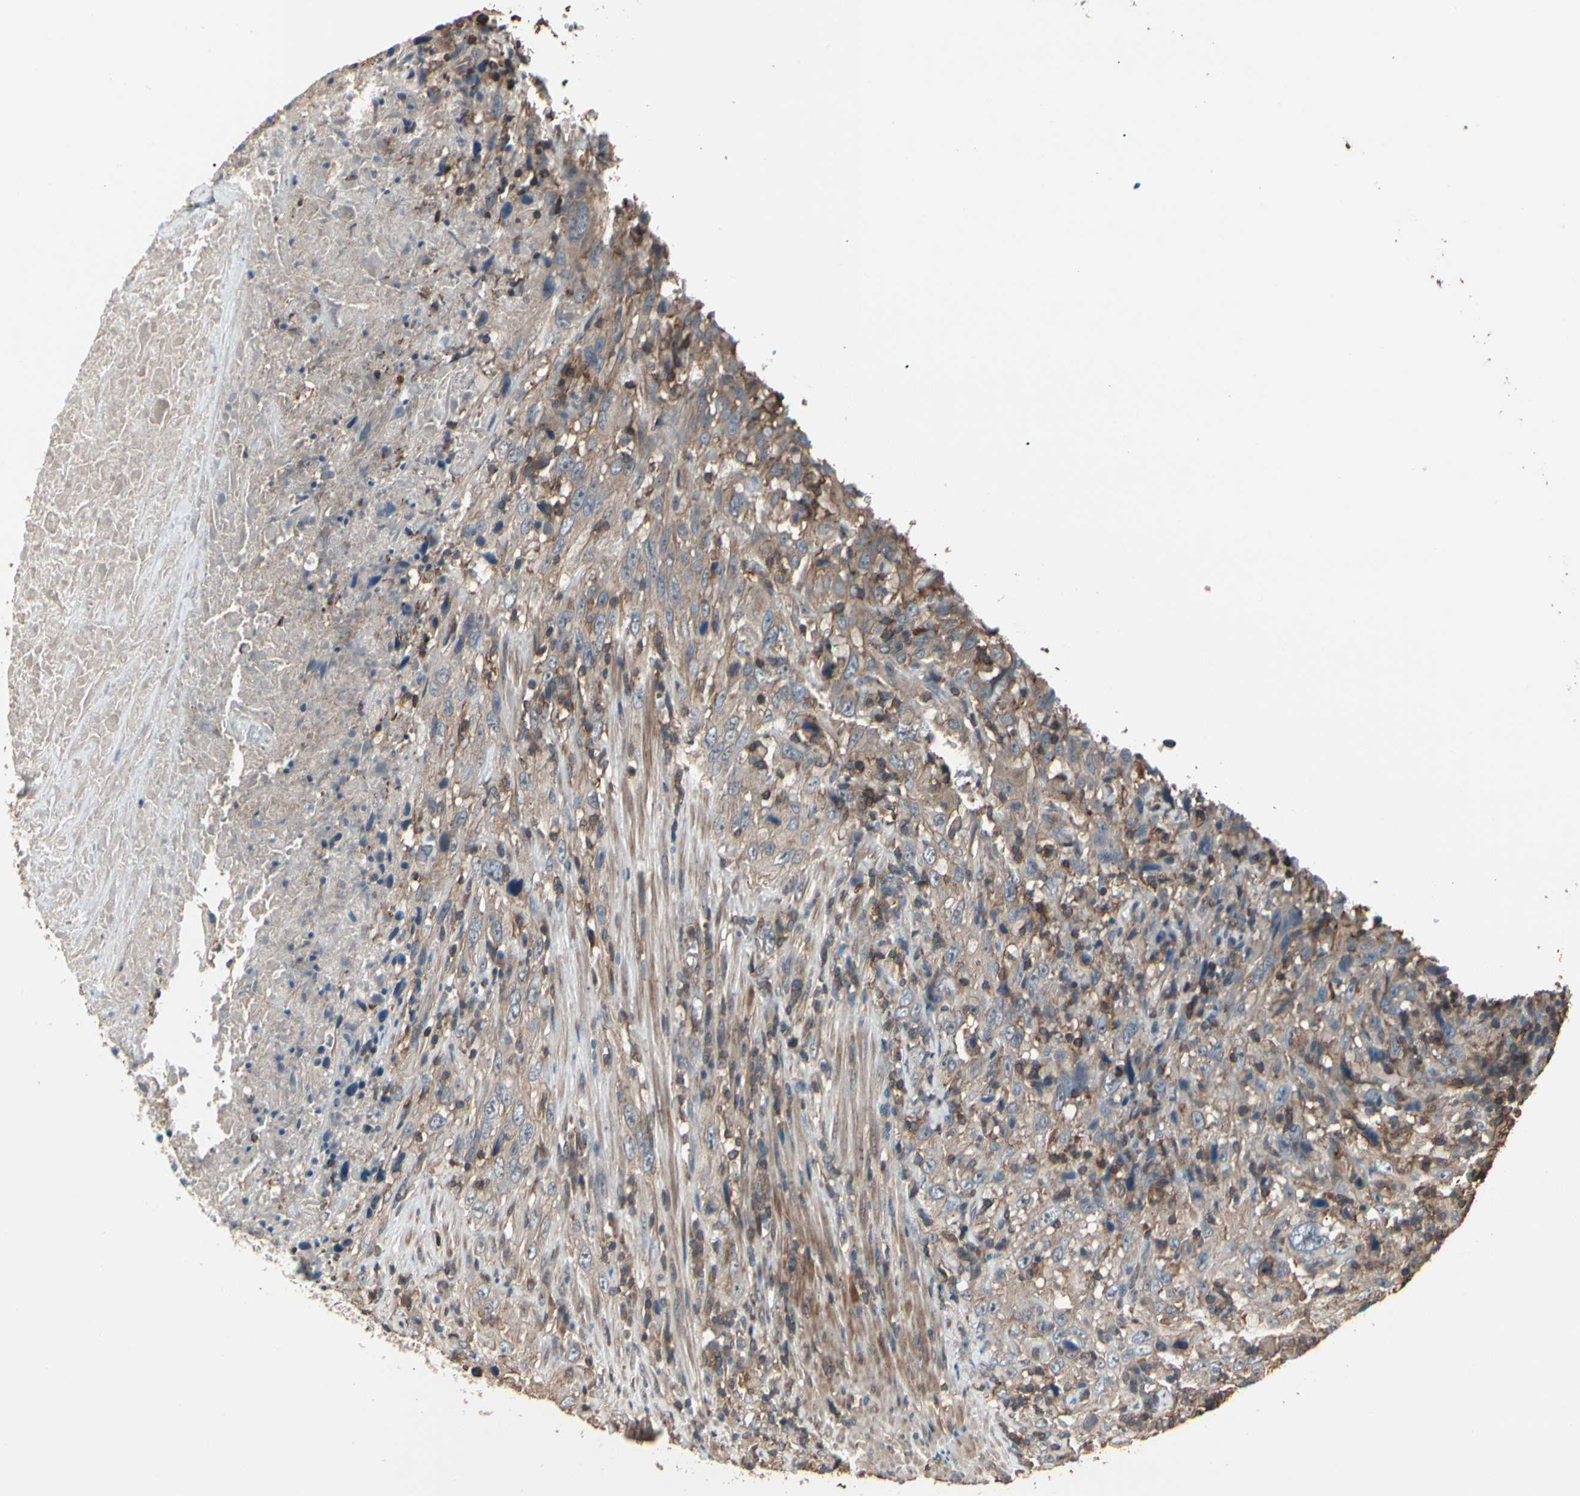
{"staining": {"intensity": "weak", "quantity": ">75%", "location": "cytoplasmic/membranous"}, "tissue": "urothelial cancer", "cell_type": "Tumor cells", "image_type": "cancer", "snomed": [{"axis": "morphology", "description": "Urothelial carcinoma, High grade"}, {"axis": "topography", "description": "Urinary bladder"}], "caption": "A brown stain labels weak cytoplasmic/membranous expression of a protein in urothelial cancer tumor cells.", "gene": "MAPK13", "patient": {"sex": "male", "age": 61}}